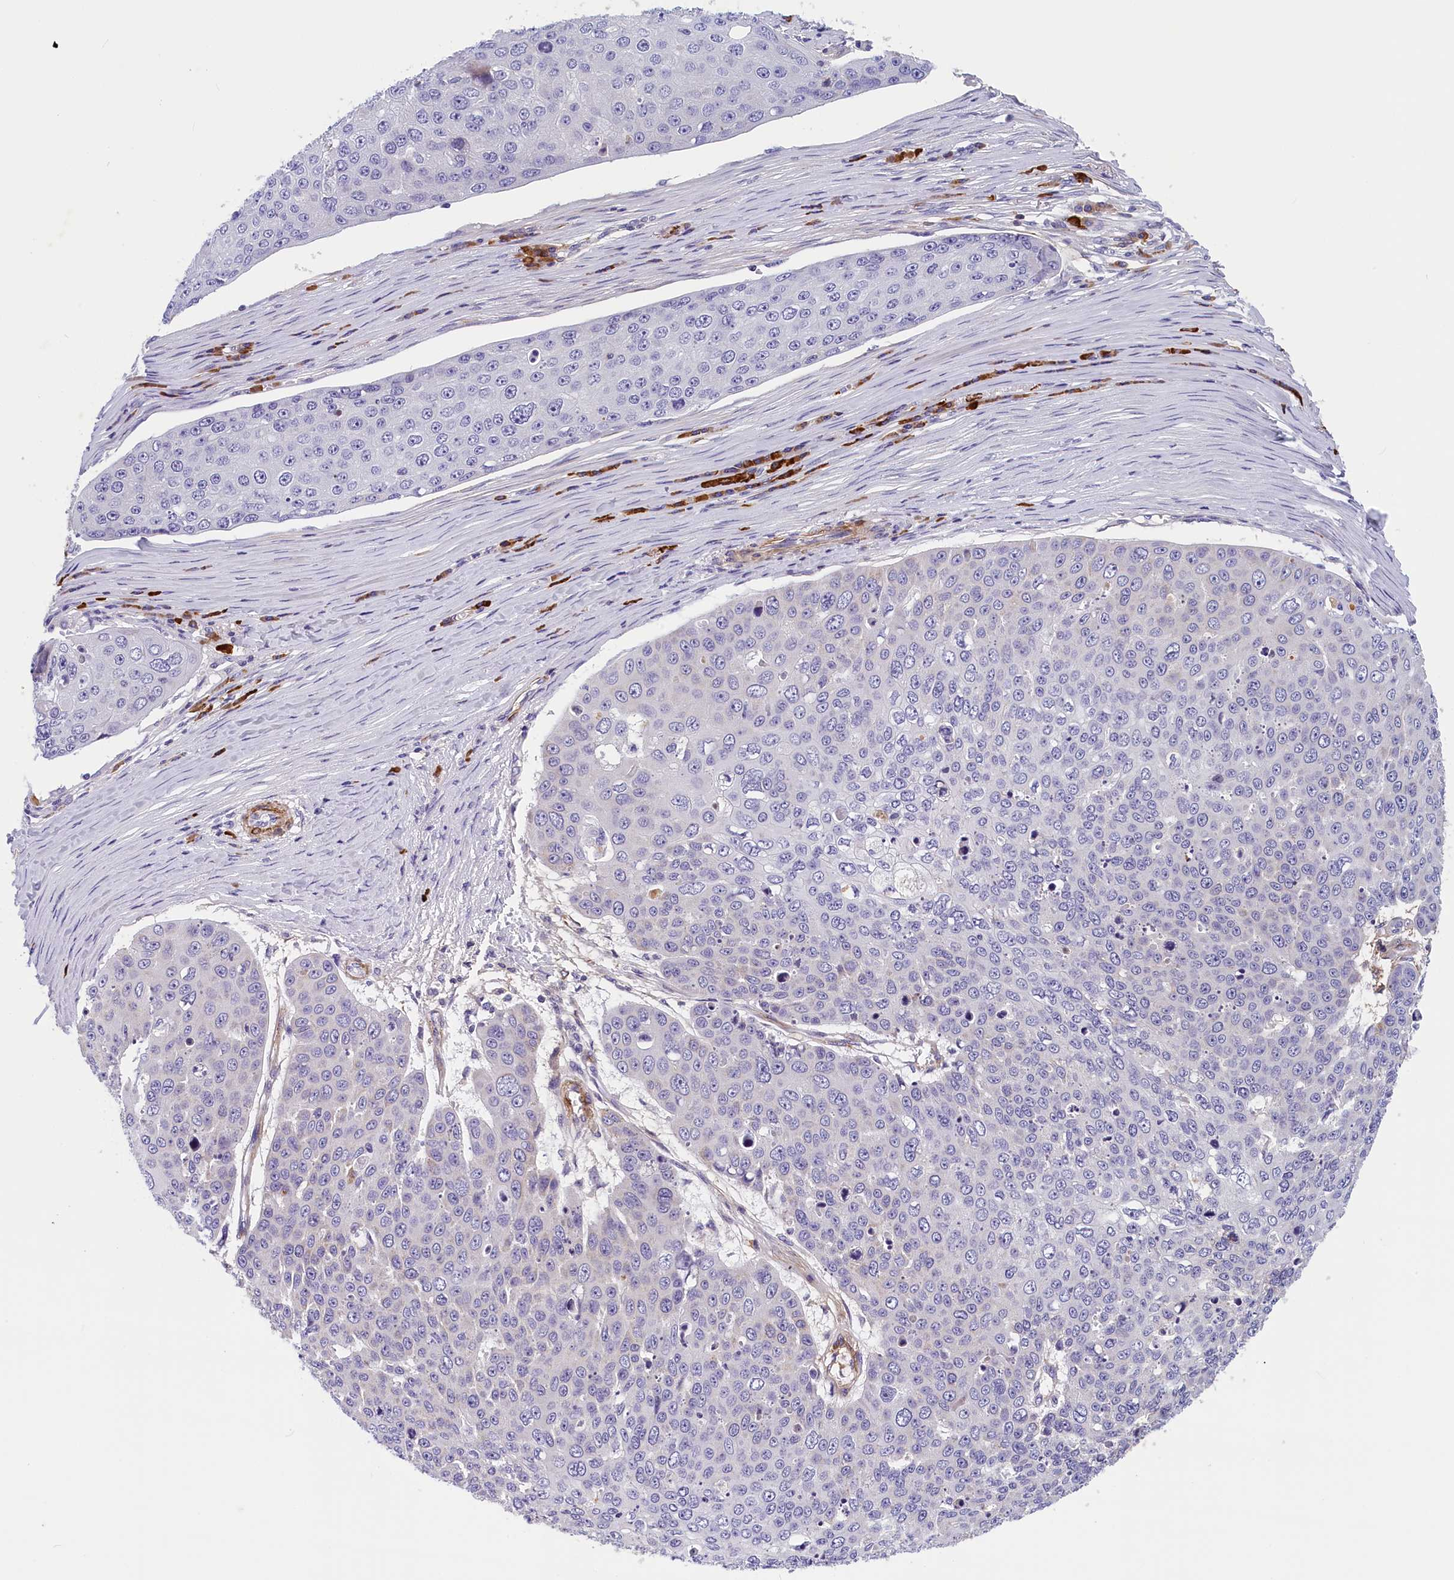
{"staining": {"intensity": "negative", "quantity": "none", "location": "none"}, "tissue": "skin cancer", "cell_type": "Tumor cells", "image_type": "cancer", "snomed": [{"axis": "morphology", "description": "Squamous cell carcinoma, NOS"}, {"axis": "topography", "description": "Skin"}], "caption": "This is an immunohistochemistry (IHC) image of skin cancer. There is no staining in tumor cells.", "gene": "BCL2L13", "patient": {"sex": "male", "age": 71}}